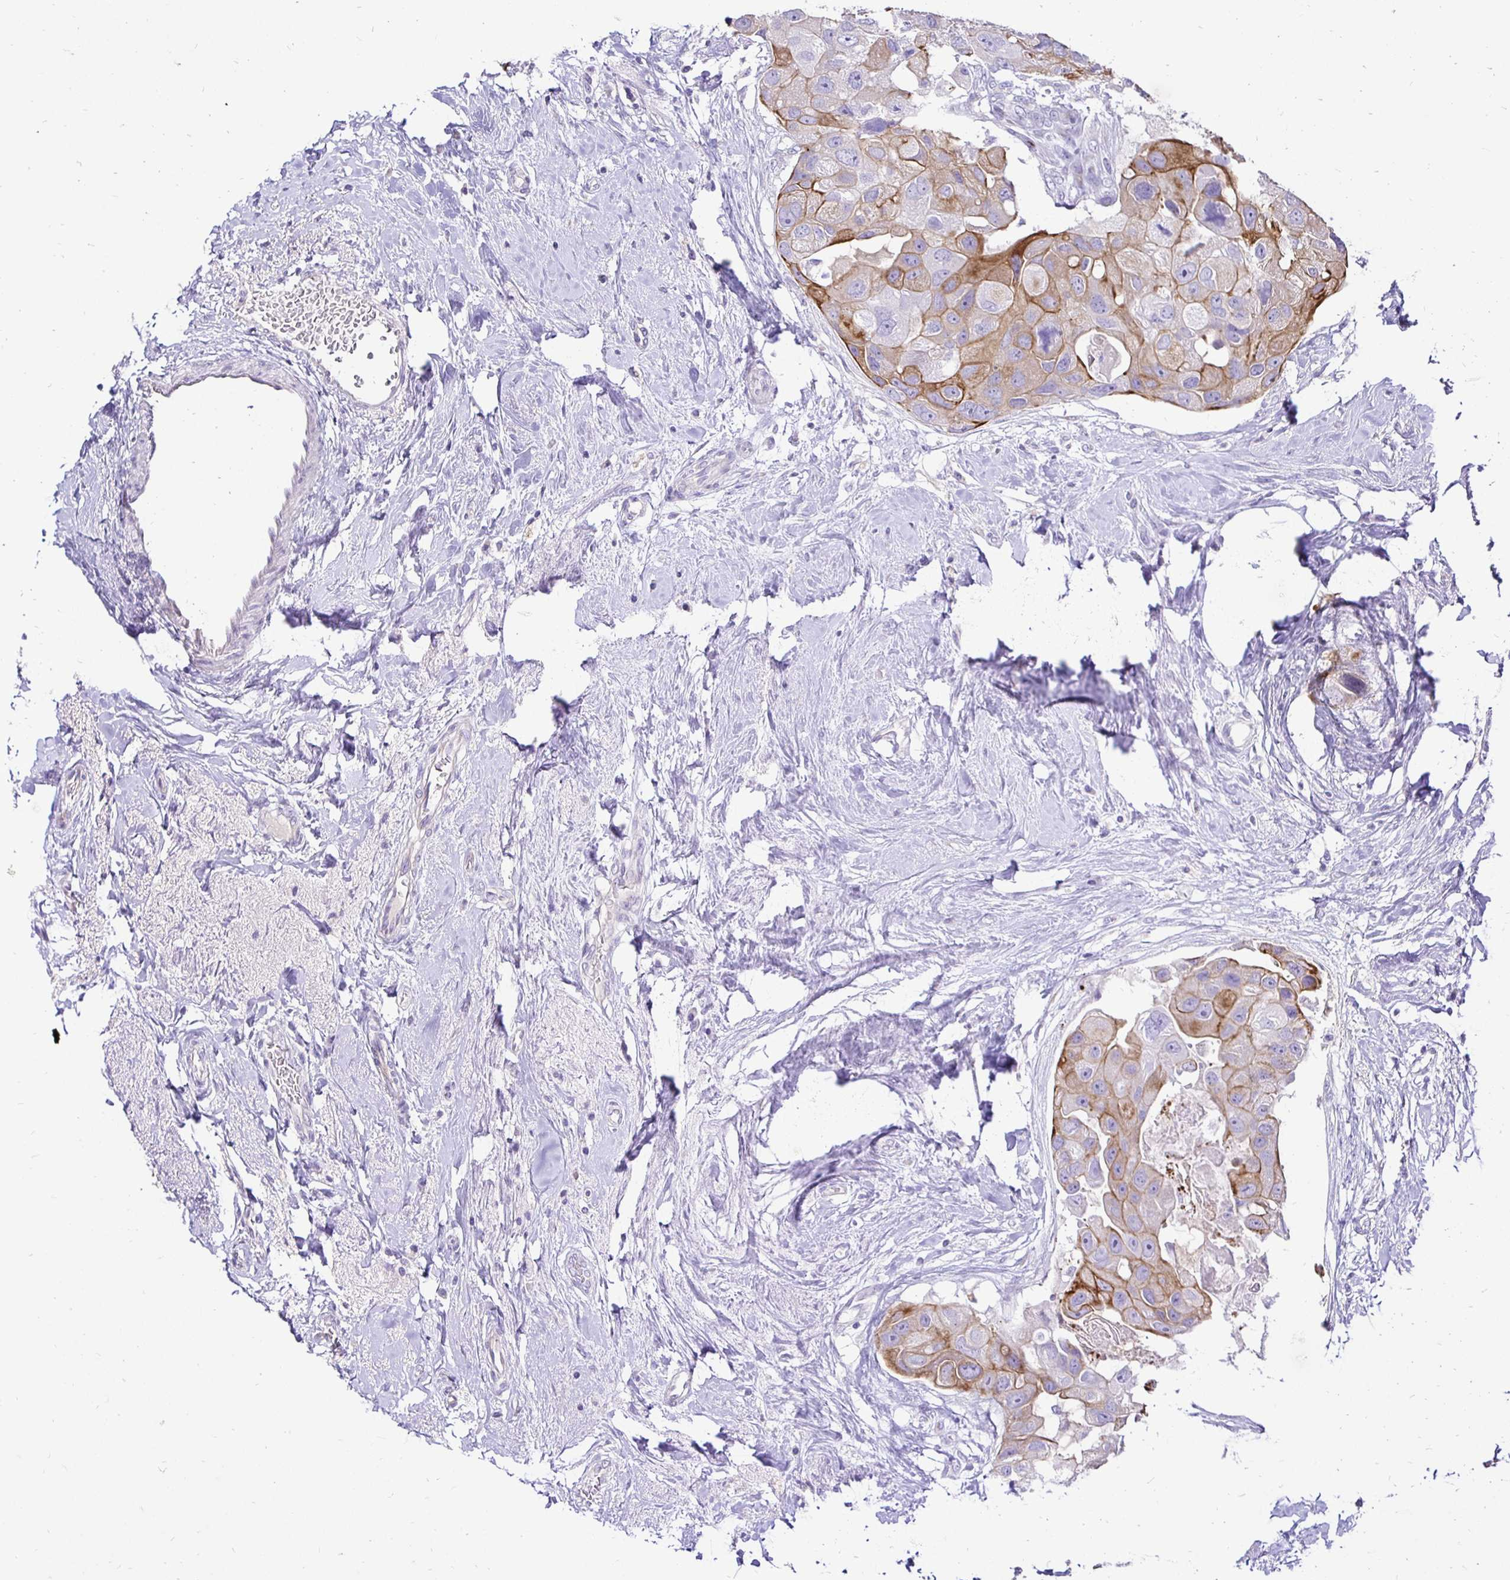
{"staining": {"intensity": "moderate", "quantity": "25%-75%", "location": "cytoplasmic/membranous"}, "tissue": "breast cancer", "cell_type": "Tumor cells", "image_type": "cancer", "snomed": [{"axis": "morphology", "description": "Duct carcinoma"}, {"axis": "topography", "description": "Breast"}], "caption": "Brown immunohistochemical staining in breast cancer demonstrates moderate cytoplasmic/membranous expression in approximately 25%-75% of tumor cells.", "gene": "TAF1D", "patient": {"sex": "female", "age": 43}}